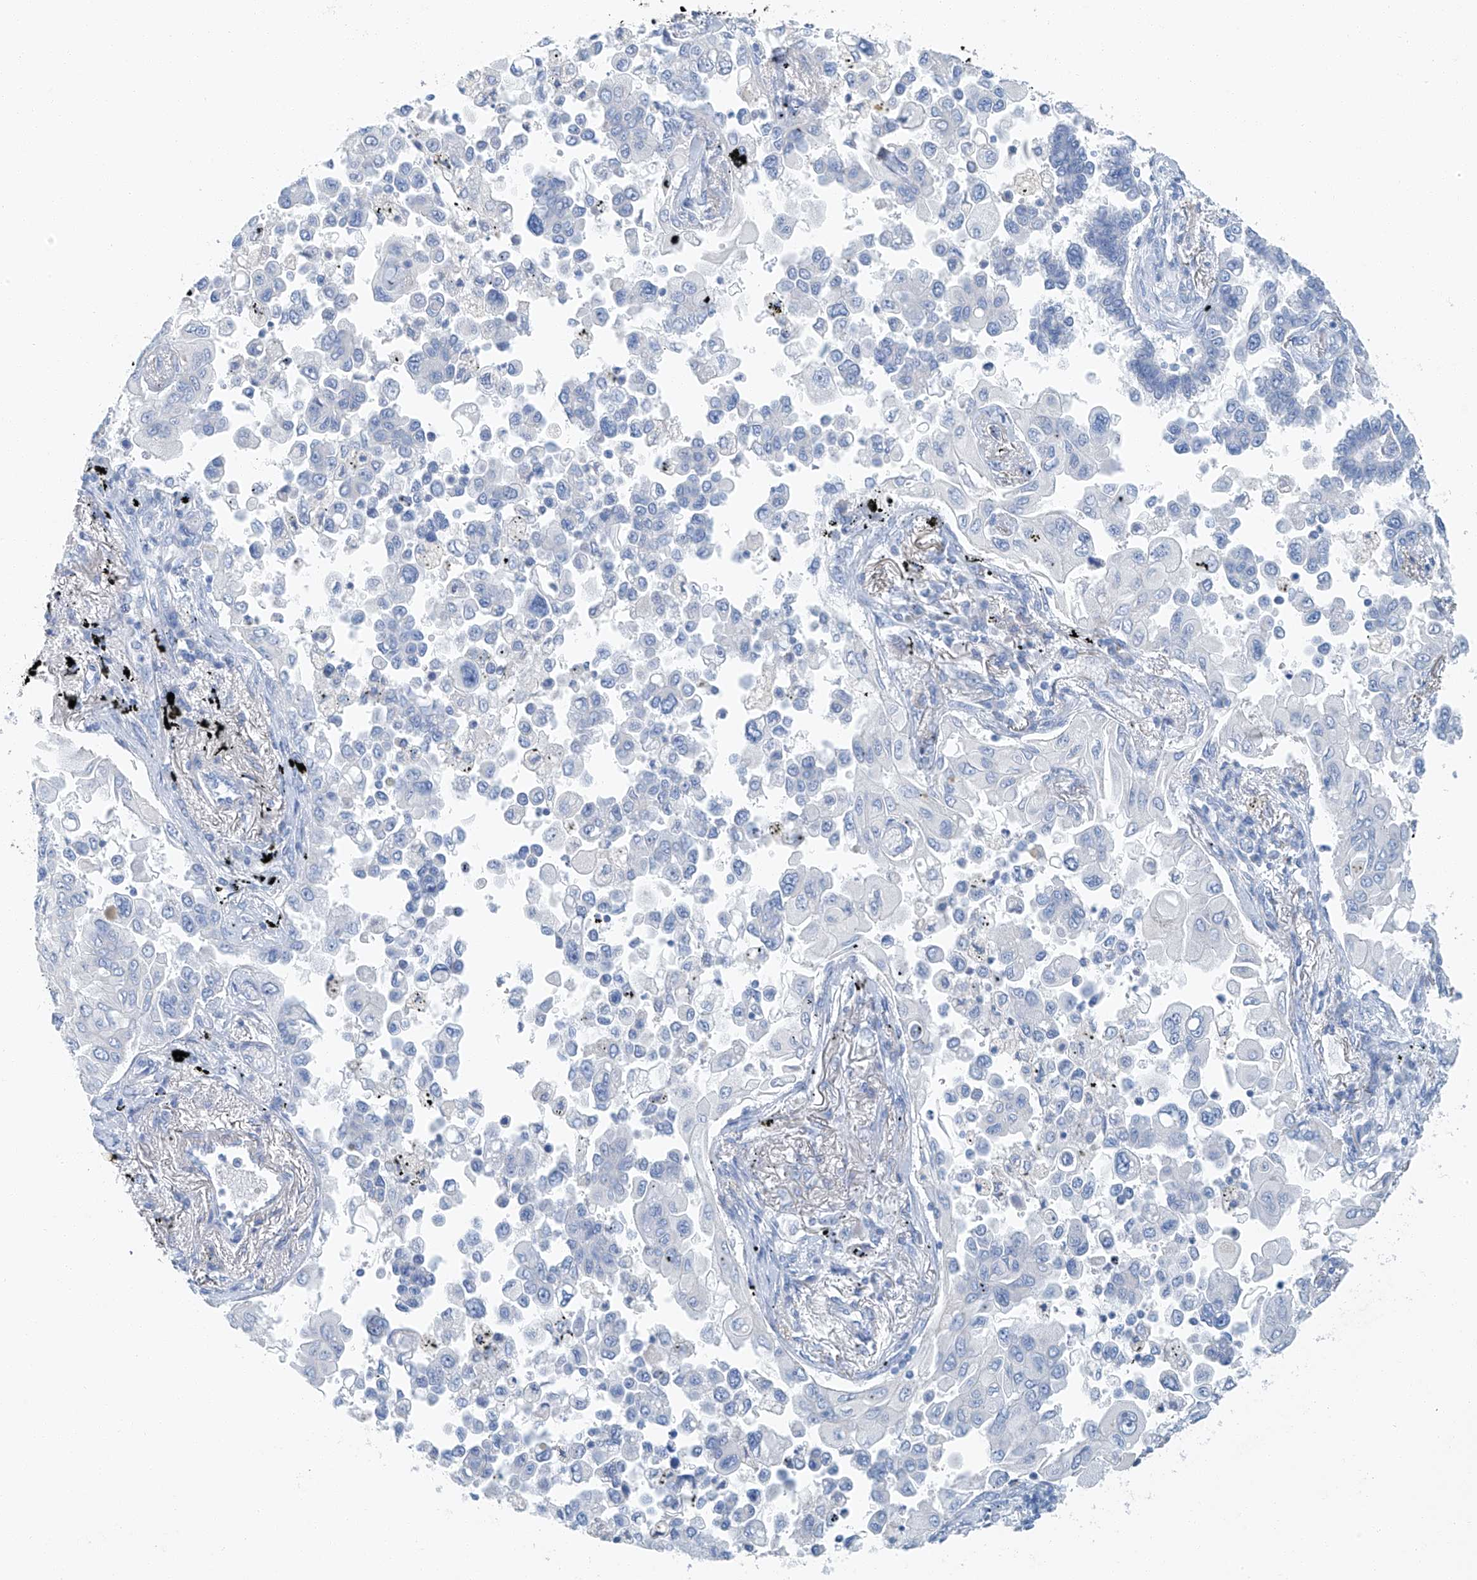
{"staining": {"intensity": "negative", "quantity": "none", "location": "none"}, "tissue": "lung cancer", "cell_type": "Tumor cells", "image_type": "cancer", "snomed": [{"axis": "morphology", "description": "Adenocarcinoma, NOS"}, {"axis": "topography", "description": "Lung"}], "caption": "Image shows no significant protein staining in tumor cells of lung cancer. (DAB immunohistochemistry with hematoxylin counter stain).", "gene": "C1orf87", "patient": {"sex": "female", "age": 67}}